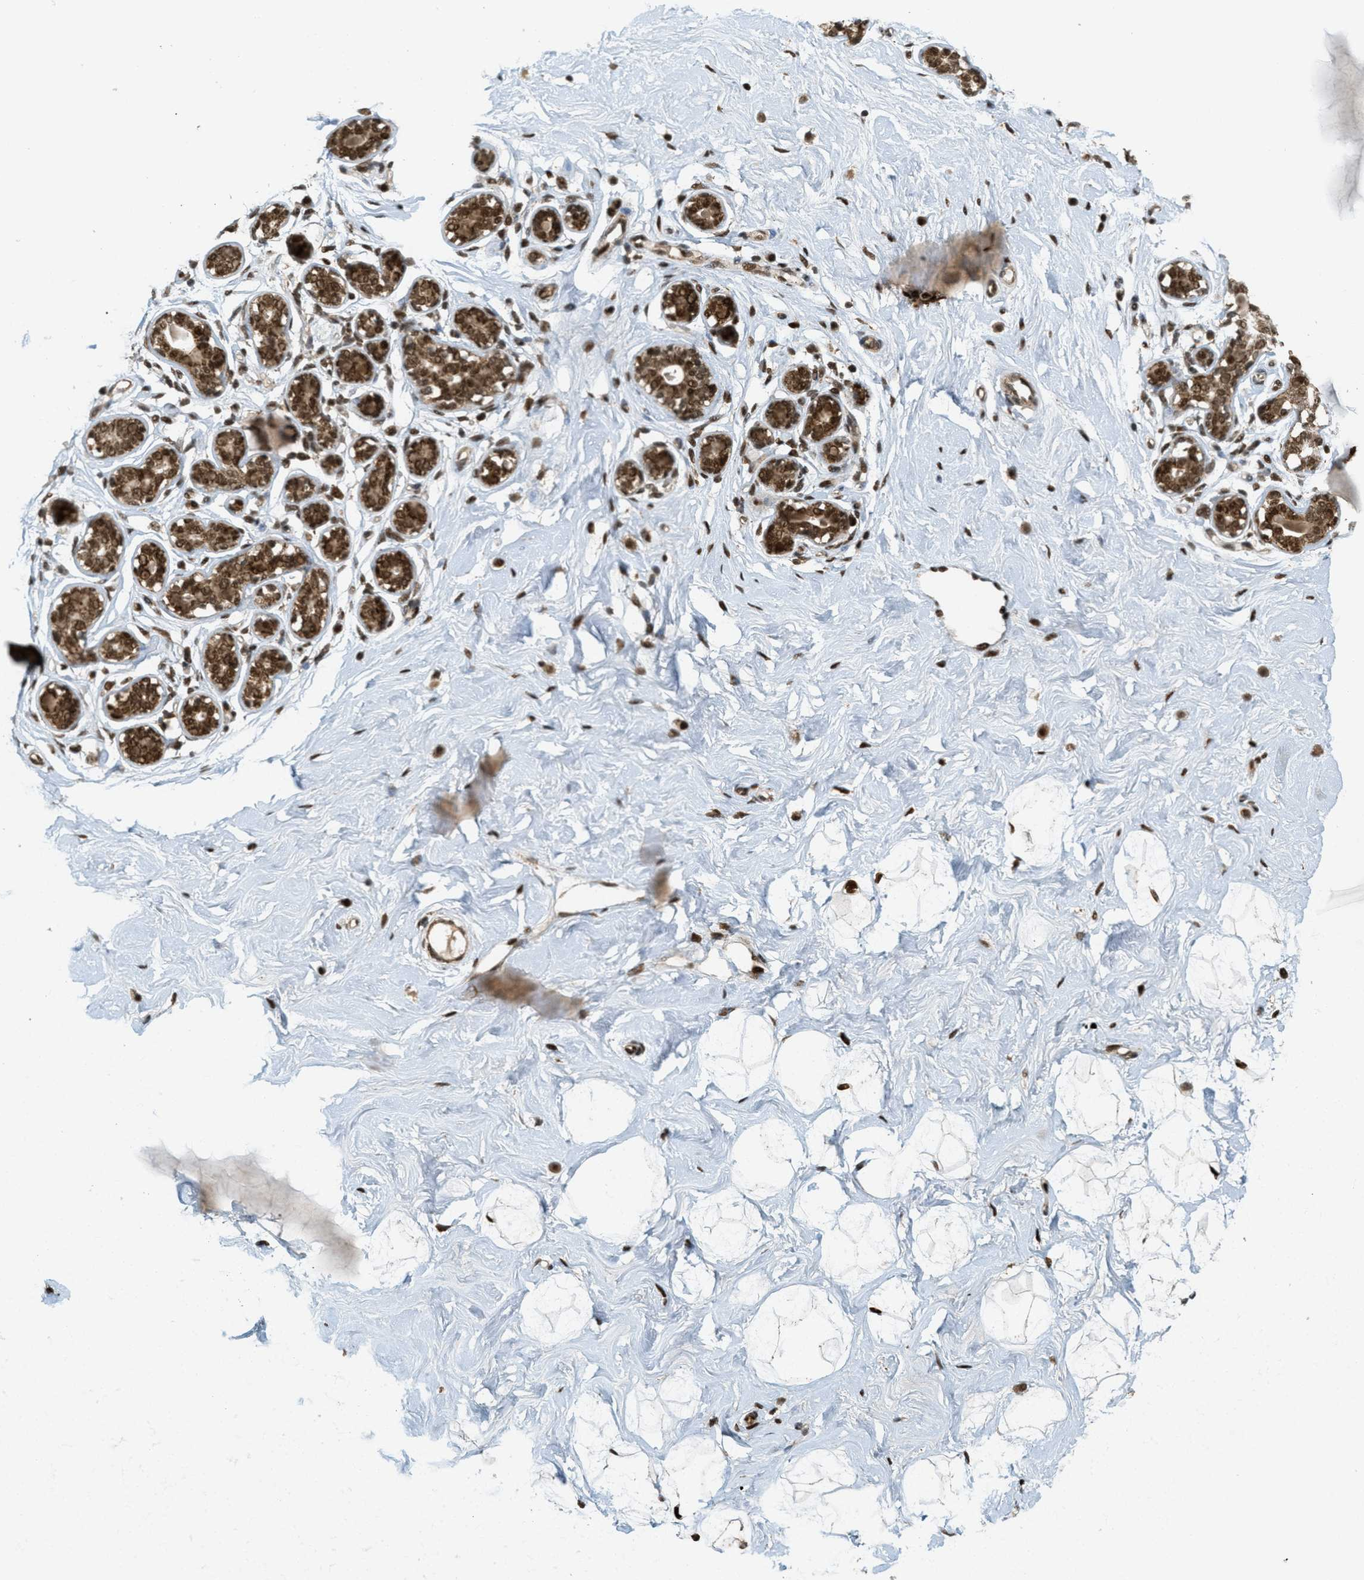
{"staining": {"intensity": "strong", "quantity": ">75%", "location": "nuclear"}, "tissue": "breast", "cell_type": "Adipocytes", "image_type": "normal", "snomed": [{"axis": "morphology", "description": "Normal tissue, NOS"}, {"axis": "topography", "description": "Breast"}], "caption": "Human breast stained for a protein (brown) displays strong nuclear positive expression in about >75% of adipocytes.", "gene": "TLK1", "patient": {"sex": "female", "age": 23}}